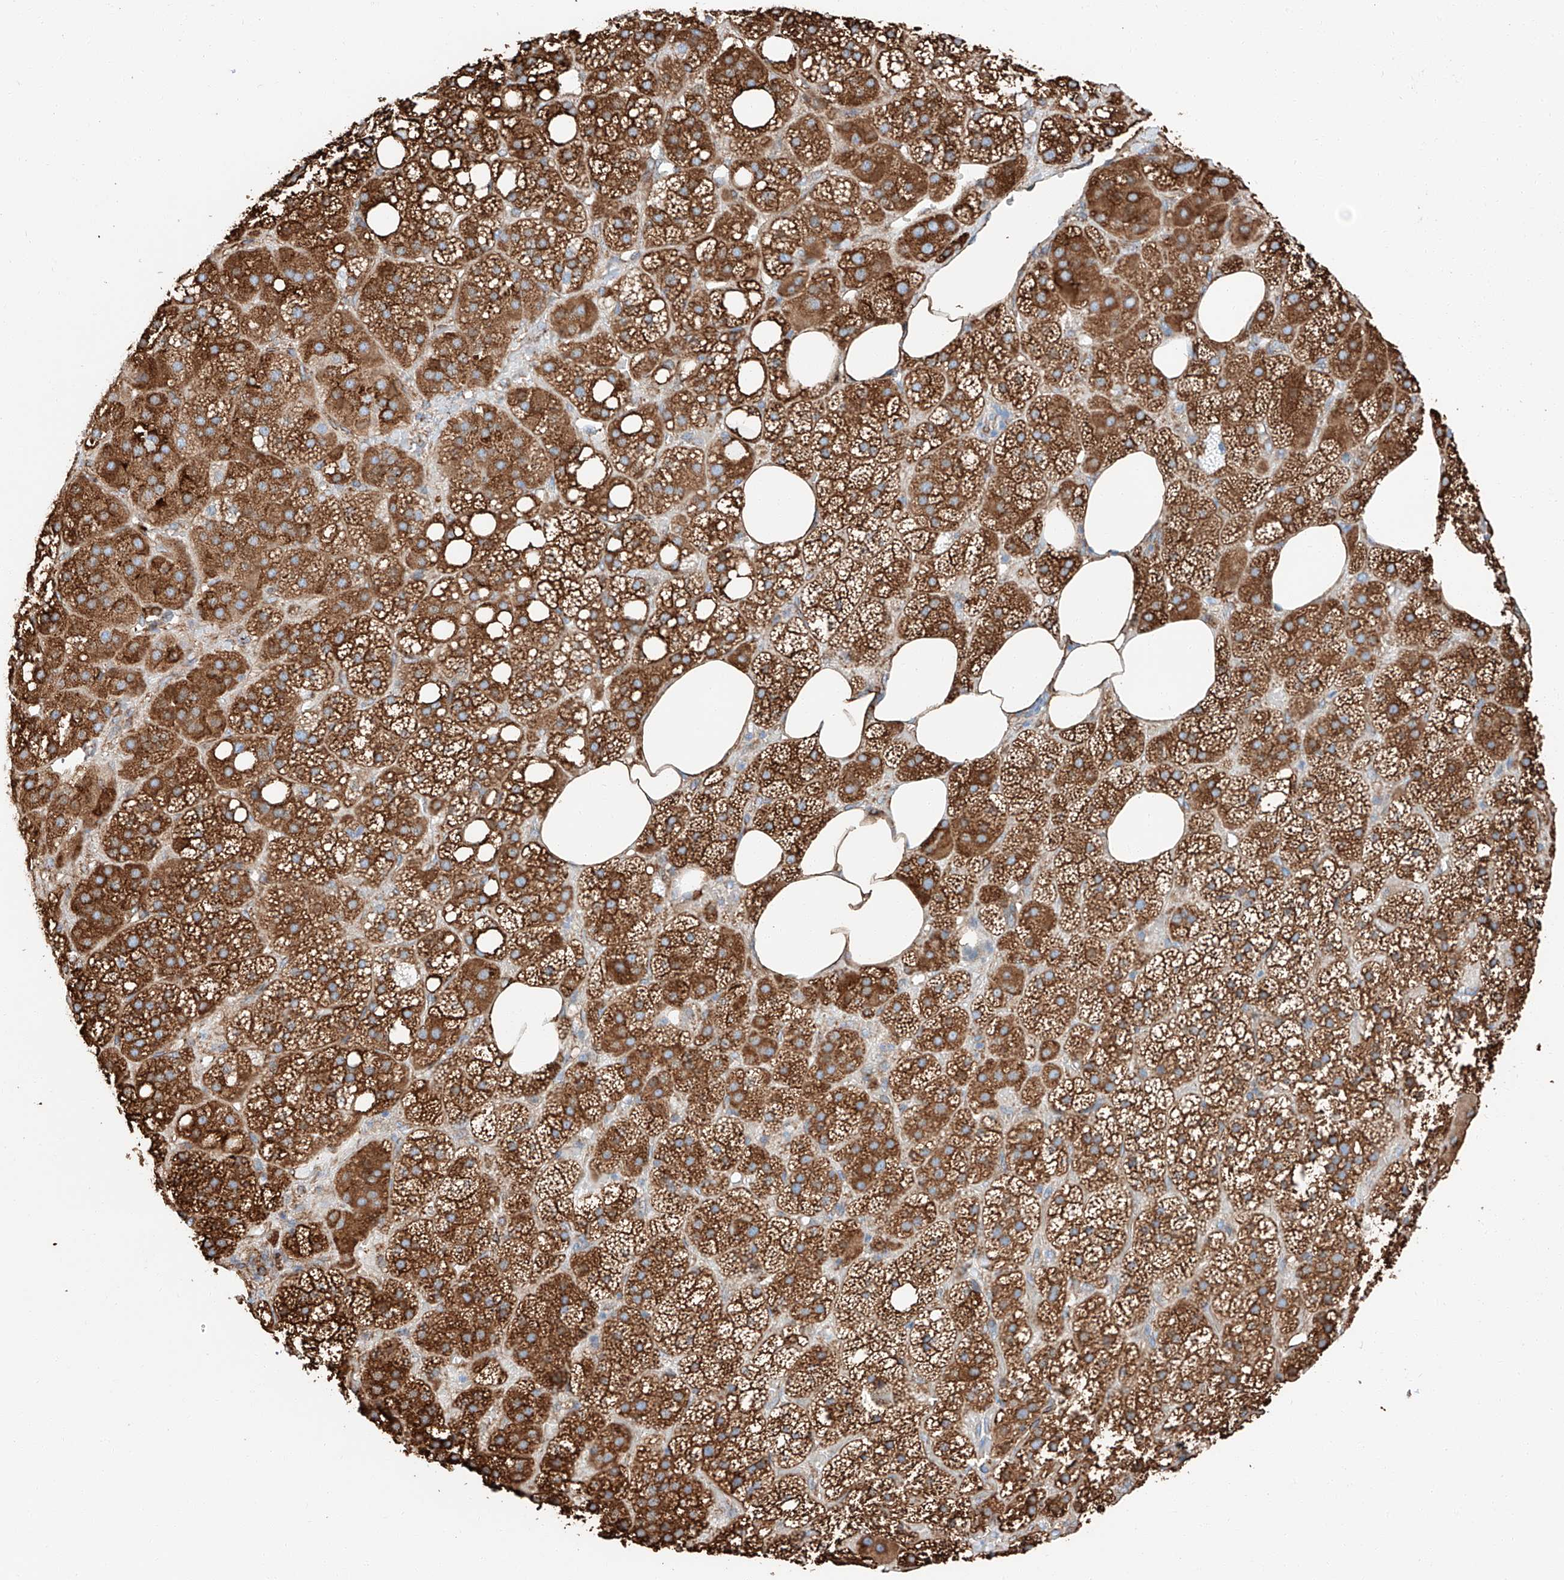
{"staining": {"intensity": "strong", "quantity": ">75%", "location": "cytoplasmic/membranous"}, "tissue": "adrenal gland", "cell_type": "Glandular cells", "image_type": "normal", "snomed": [{"axis": "morphology", "description": "Normal tissue, NOS"}, {"axis": "topography", "description": "Adrenal gland"}], "caption": "An image of human adrenal gland stained for a protein demonstrates strong cytoplasmic/membranous brown staining in glandular cells.", "gene": "ZNF804A", "patient": {"sex": "female", "age": 59}}